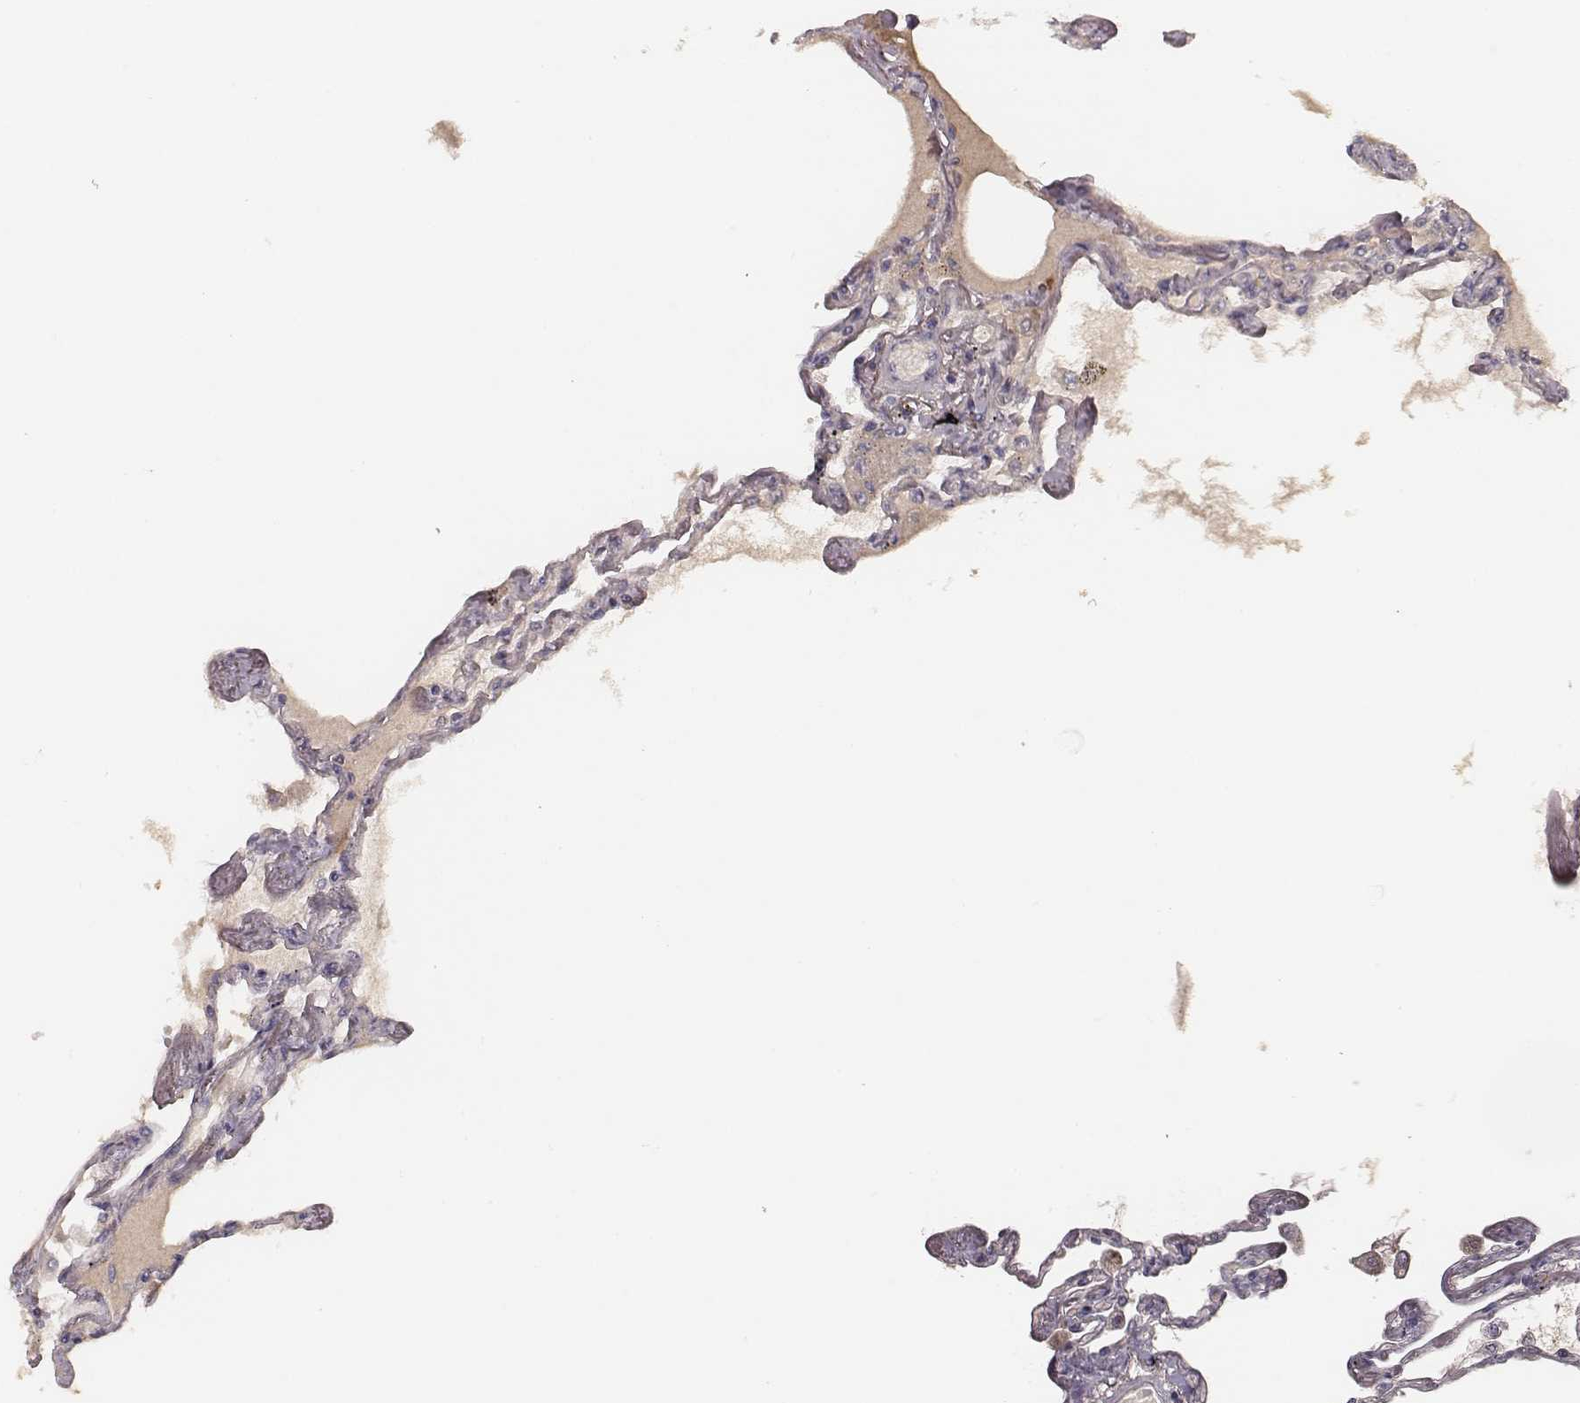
{"staining": {"intensity": "negative", "quantity": "none", "location": "none"}, "tissue": "lung", "cell_type": "Alveolar cells", "image_type": "normal", "snomed": [{"axis": "morphology", "description": "Normal tissue, NOS"}, {"axis": "morphology", "description": "Adenocarcinoma, NOS"}, {"axis": "topography", "description": "Cartilage tissue"}, {"axis": "topography", "description": "Lung"}], "caption": "This is a histopathology image of immunohistochemistry staining of unremarkable lung, which shows no expression in alveolar cells. The staining was performed using DAB (3,3'-diaminobenzidine) to visualize the protein expression in brown, while the nuclei were stained in blue with hematoxylin (Magnification: 20x).", "gene": "SLC22A6", "patient": {"sex": "female", "age": 67}}